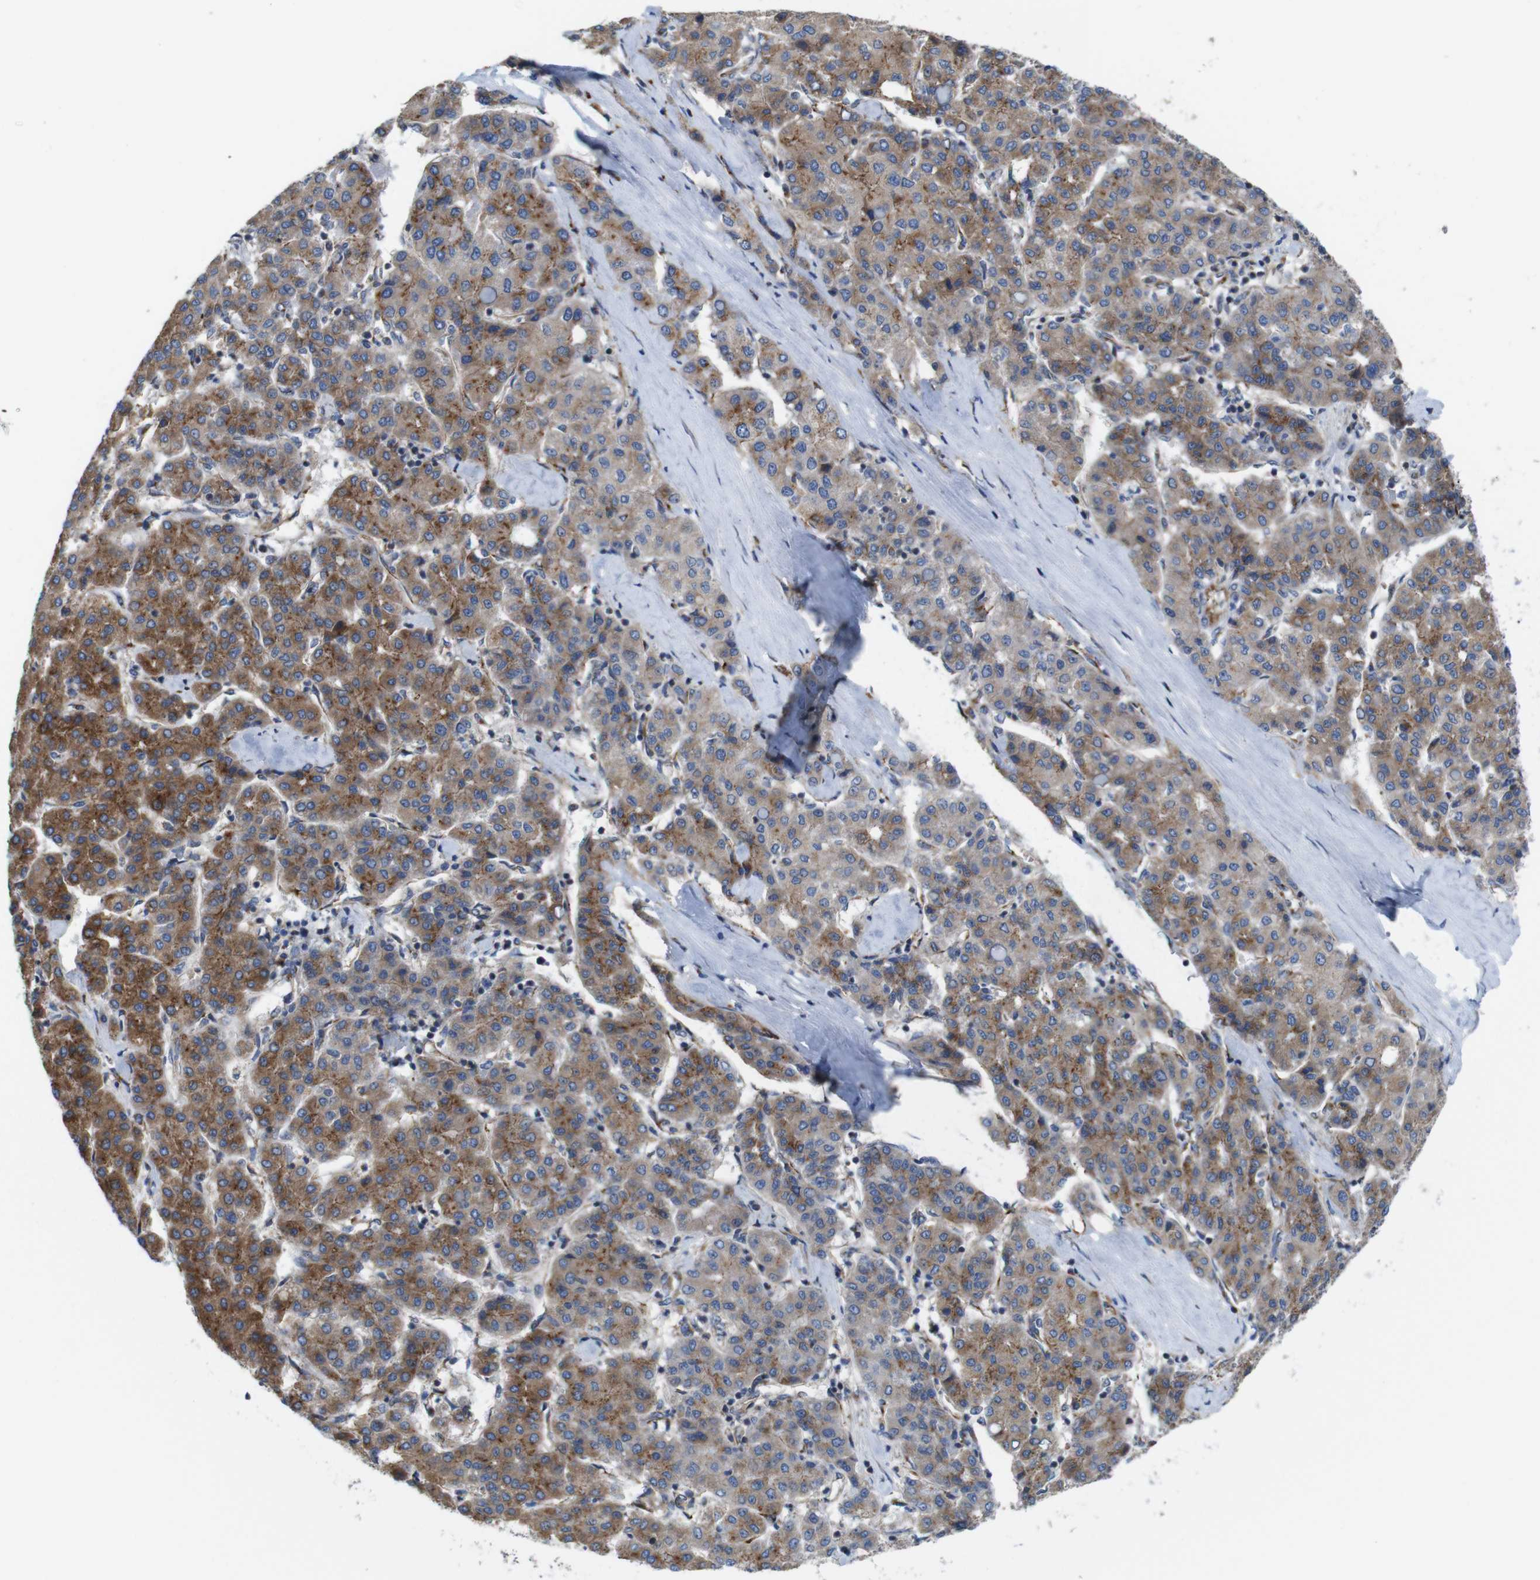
{"staining": {"intensity": "strong", "quantity": "25%-75%", "location": "cytoplasmic/membranous"}, "tissue": "liver cancer", "cell_type": "Tumor cells", "image_type": "cancer", "snomed": [{"axis": "morphology", "description": "Carcinoma, Hepatocellular, NOS"}, {"axis": "topography", "description": "Liver"}], "caption": "Immunohistochemical staining of human hepatocellular carcinoma (liver) demonstrates high levels of strong cytoplasmic/membranous protein expression in about 25%-75% of tumor cells.", "gene": "EFCAB14", "patient": {"sex": "male", "age": 65}}